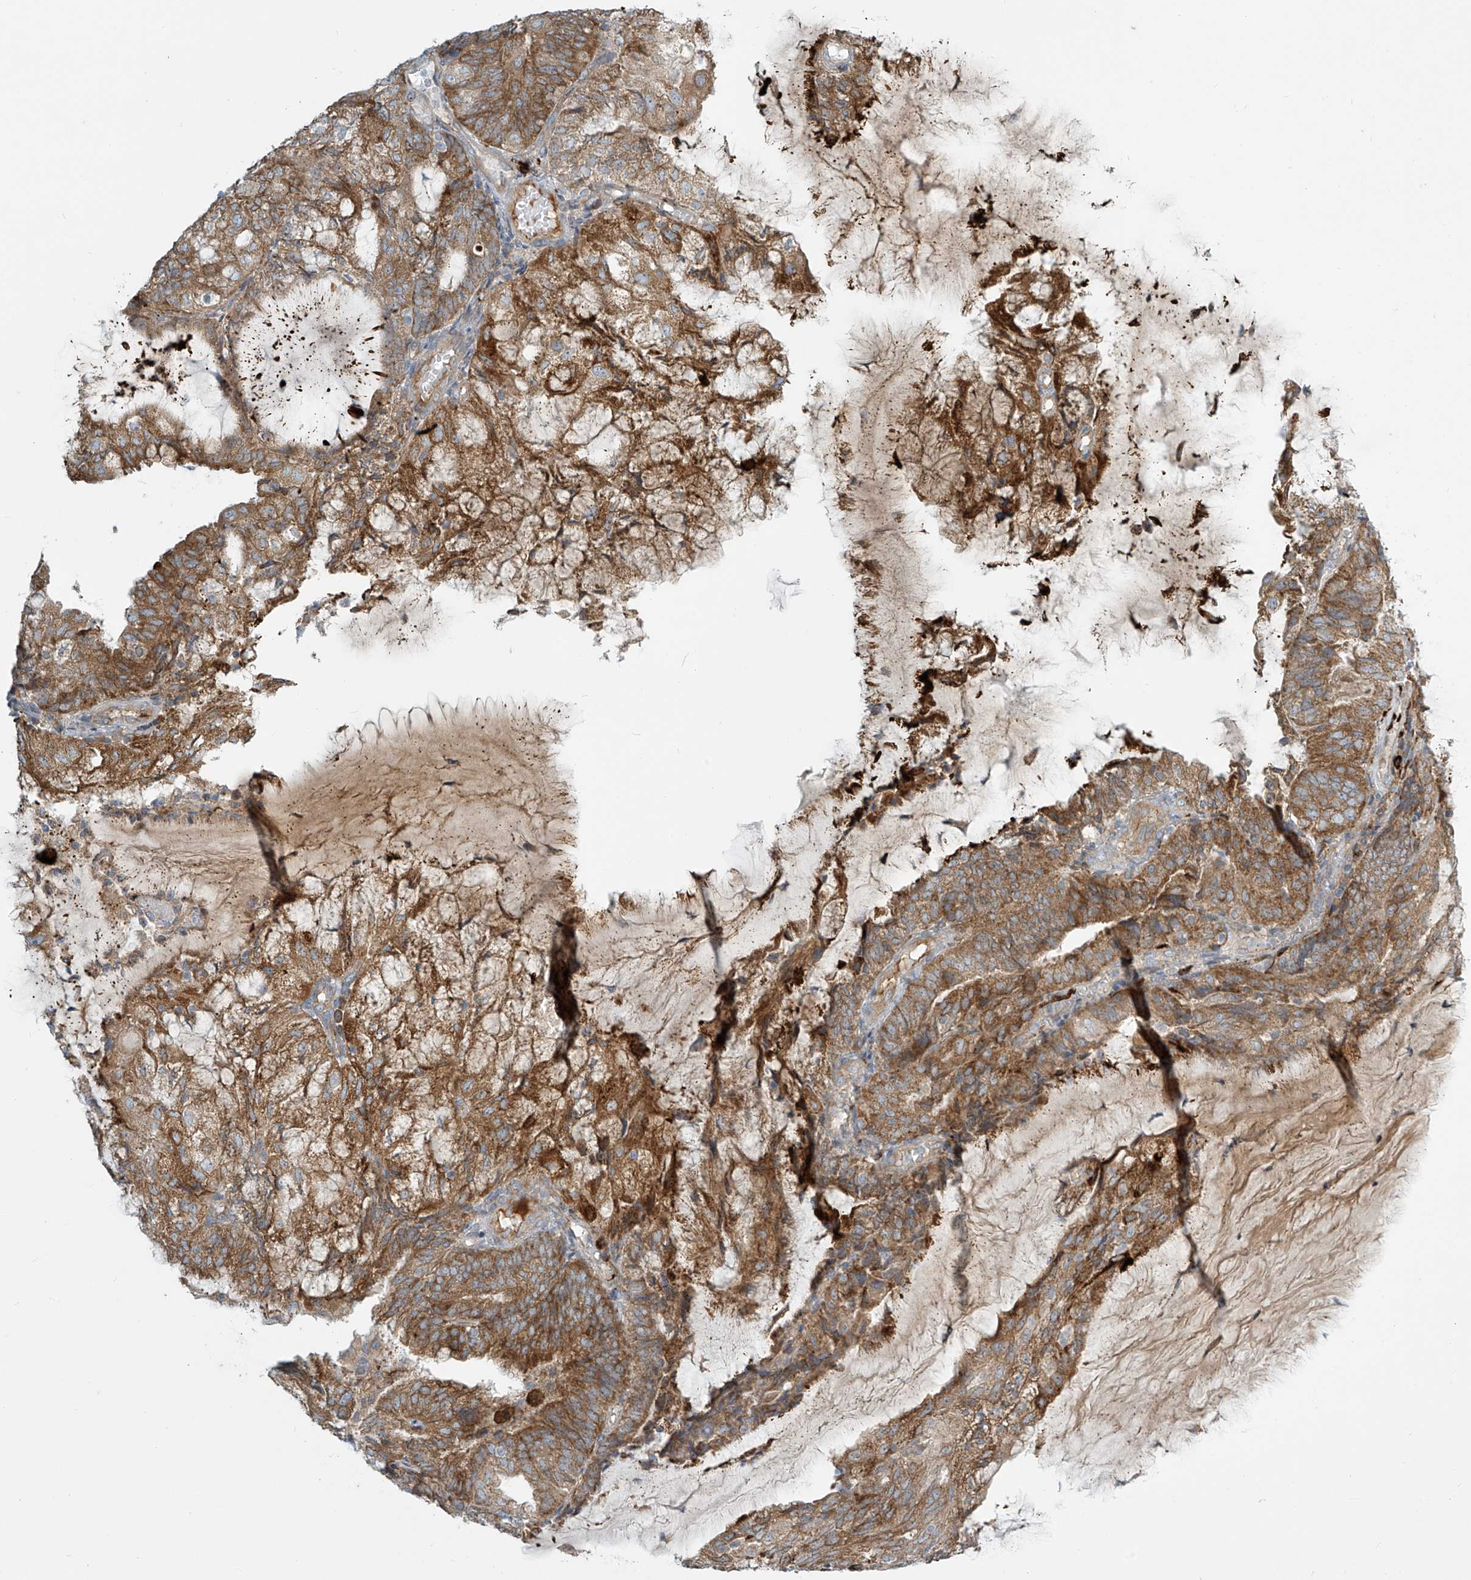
{"staining": {"intensity": "moderate", "quantity": ">75%", "location": "cytoplasmic/membranous"}, "tissue": "endometrial cancer", "cell_type": "Tumor cells", "image_type": "cancer", "snomed": [{"axis": "morphology", "description": "Adenocarcinoma, NOS"}, {"axis": "topography", "description": "Endometrium"}], "caption": "Protein analysis of adenocarcinoma (endometrial) tissue displays moderate cytoplasmic/membranous positivity in about >75% of tumor cells.", "gene": "LZTS3", "patient": {"sex": "female", "age": 81}}